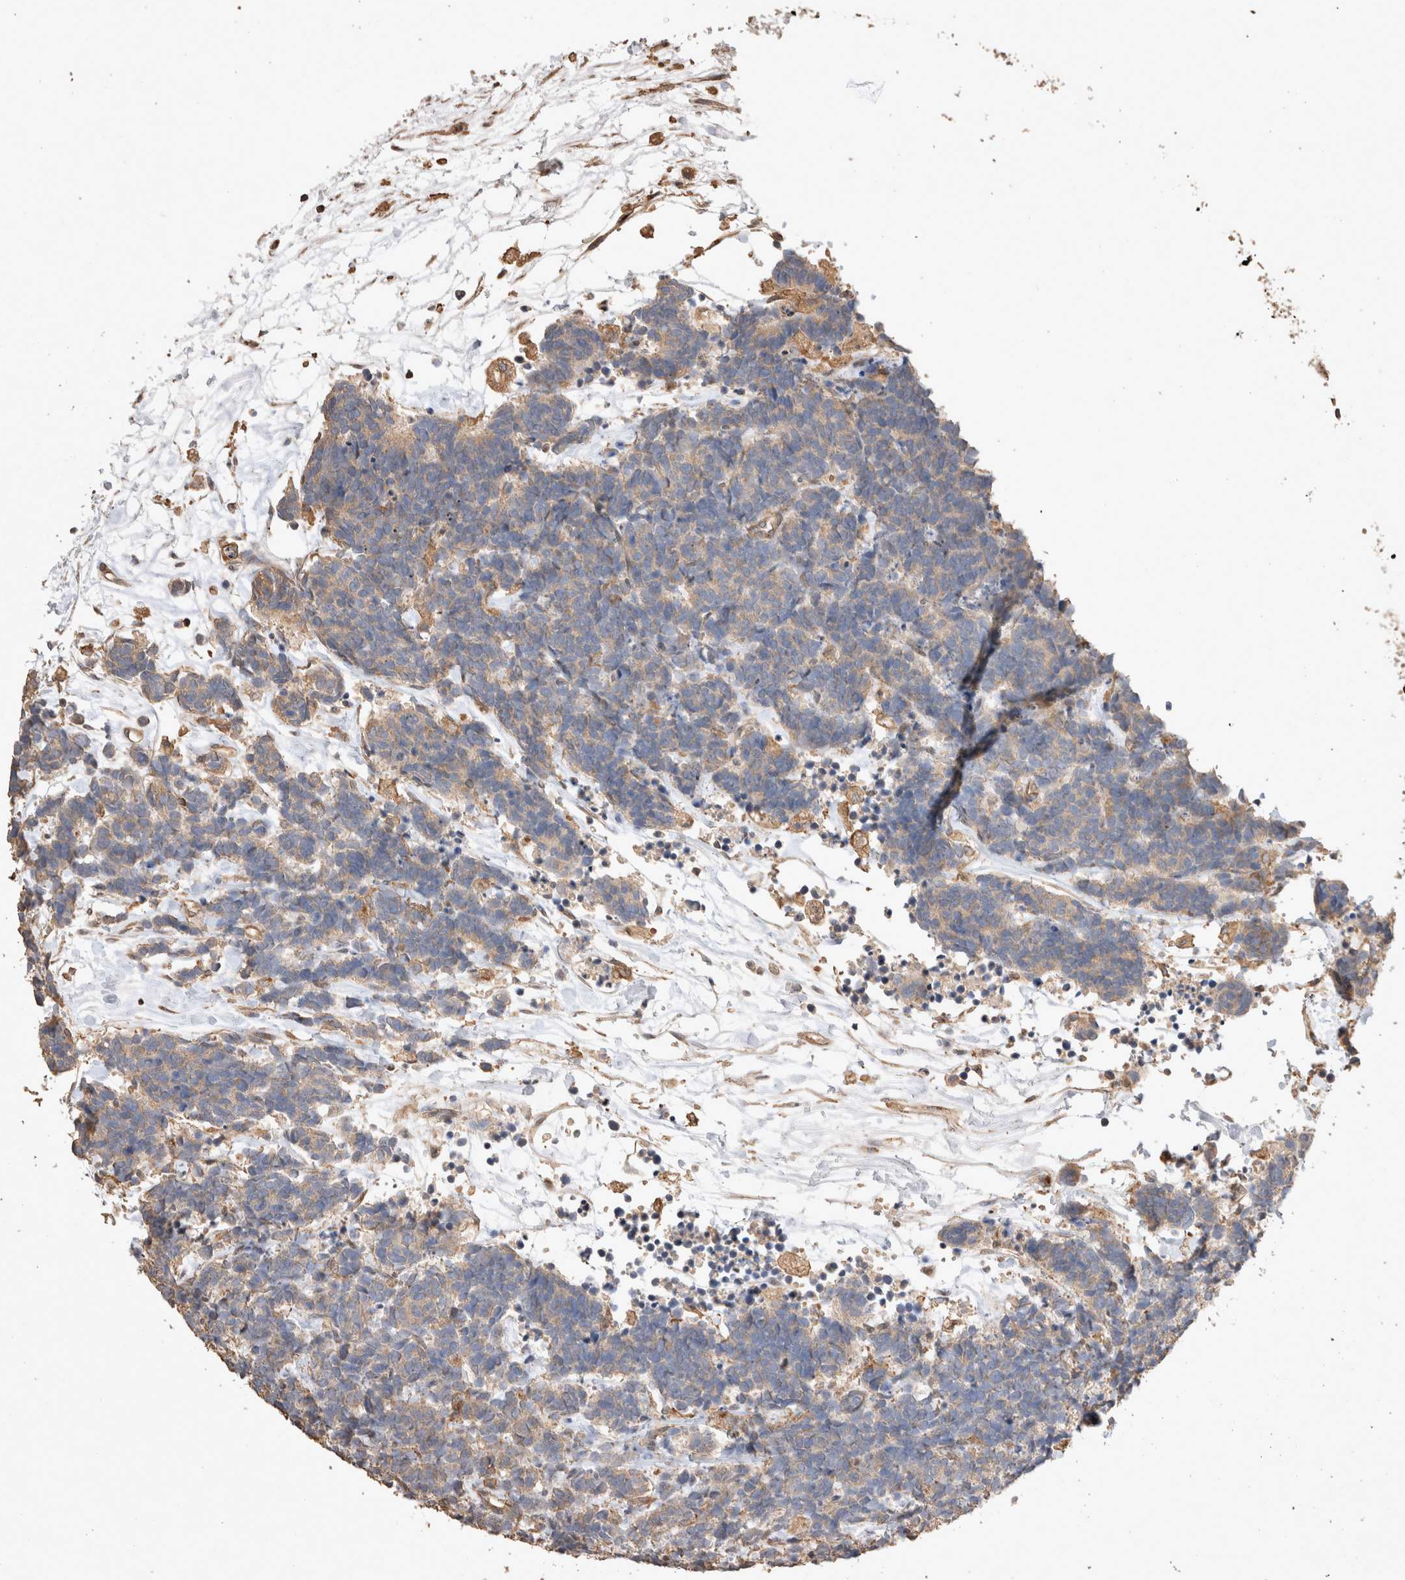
{"staining": {"intensity": "weak", "quantity": "25%-75%", "location": "cytoplasmic/membranous"}, "tissue": "carcinoid", "cell_type": "Tumor cells", "image_type": "cancer", "snomed": [{"axis": "morphology", "description": "Carcinoma, NOS"}, {"axis": "morphology", "description": "Carcinoid, malignant, NOS"}, {"axis": "topography", "description": "Urinary bladder"}], "caption": "Immunohistochemistry staining of carcinoma, which demonstrates low levels of weak cytoplasmic/membranous staining in about 25%-75% of tumor cells indicating weak cytoplasmic/membranous protein expression. The staining was performed using DAB (brown) for protein detection and nuclei were counterstained in hematoxylin (blue).", "gene": "SNX31", "patient": {"sex": "male", "age": 57}}